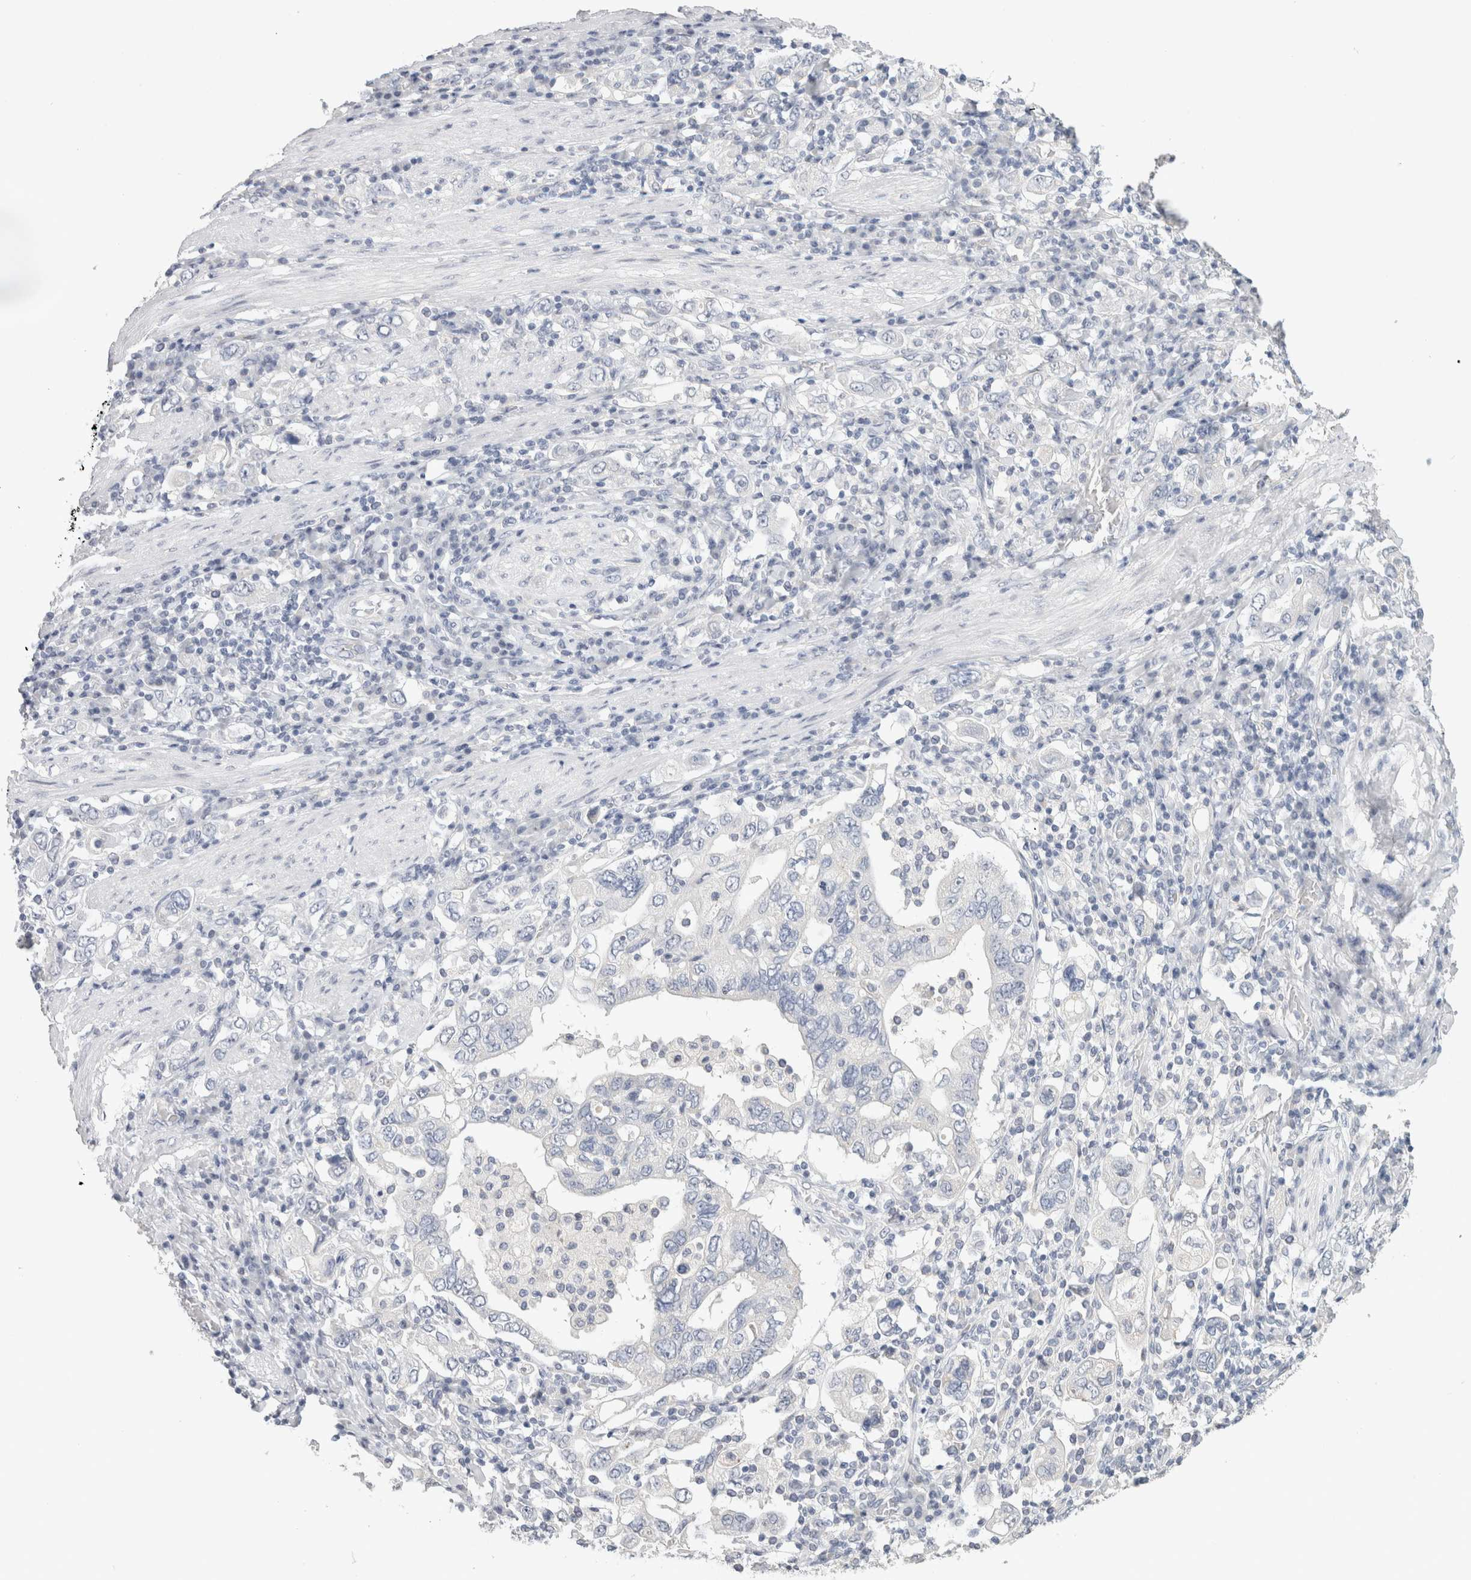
{"staining": {"intensity": "negative", "quantity": "none", "location": "none"}, "tissue": "stomach cancer", "cell_type": "Tumor cells", "image_type": "cancer", "snomed": [{"axis": "morphology", "description": "Adenocarcinoma, NOS"}, {"axis": "topography", "description": "Stomach, upper"}], "caption": "Adenocarcinoma (stomach) was stained to show a protein in brown. There is no significant staining in tumor cells. (Brightfield microscopy of DAB IHC at high magnification).", "gene": "TONSL", "patient": {"sex": "male", "age": 62}}